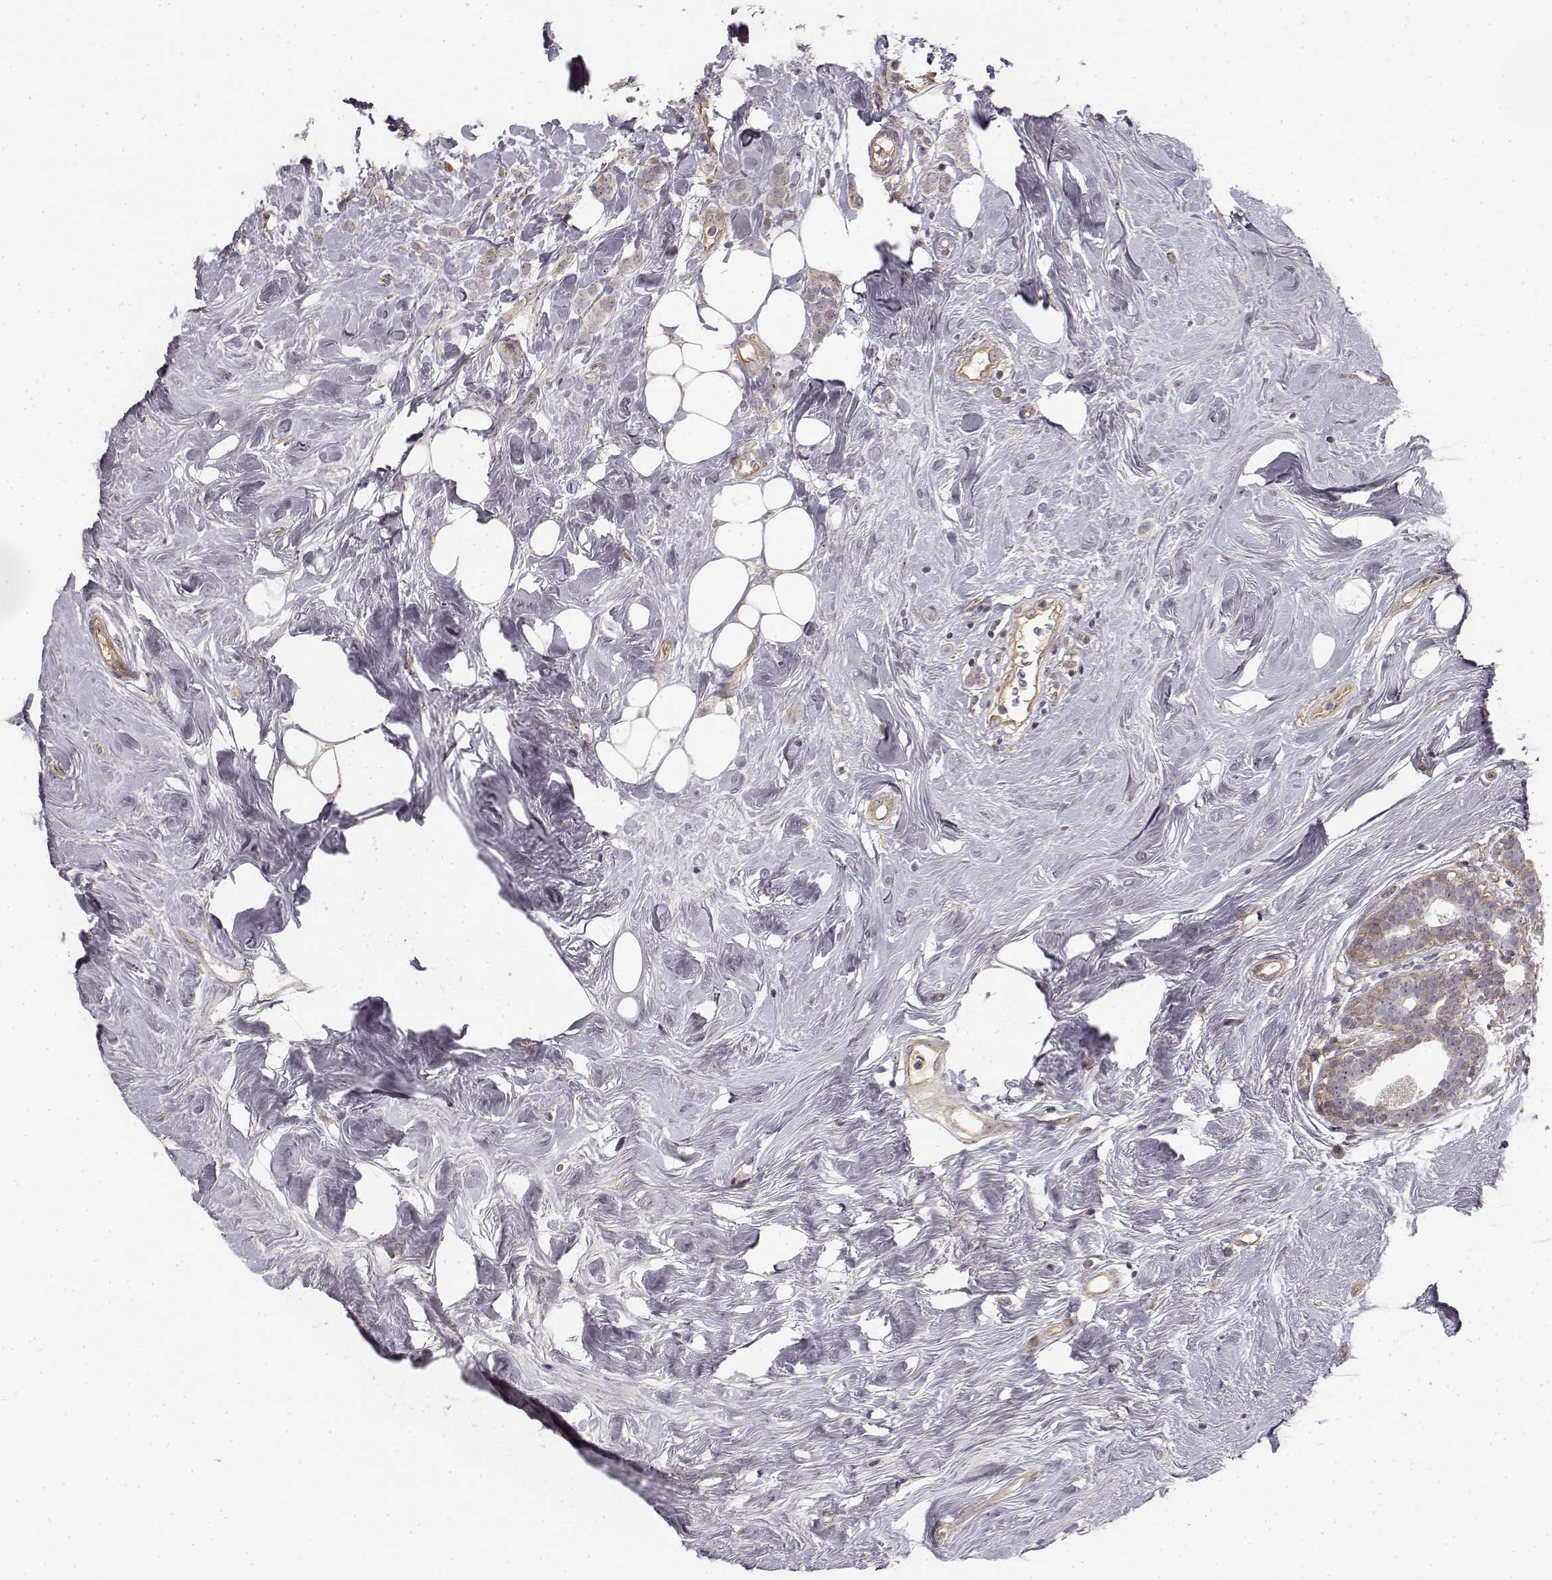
{"staining": {"intensity": "weak", "quantity": ">75%", "location": "cytoplasmic/membranous"}, "tissue": "breast cancer", "cell_type": "Tumor cells", "image_type": "cancer", "snomed": [{"axis": "morphology", "description": "Lobular carcinoma"}, {"axis": "topography", "description": "Breast"}], "caption": "Tumor cells show low levels of weak cytoplasmic/membranous expression in about >75% of cells in breast cancer. (DAB = brown stain, brightfield microscopy at high magnification).", "gene": "MED12L", "patient": {"sex": "female", "age": 49}}